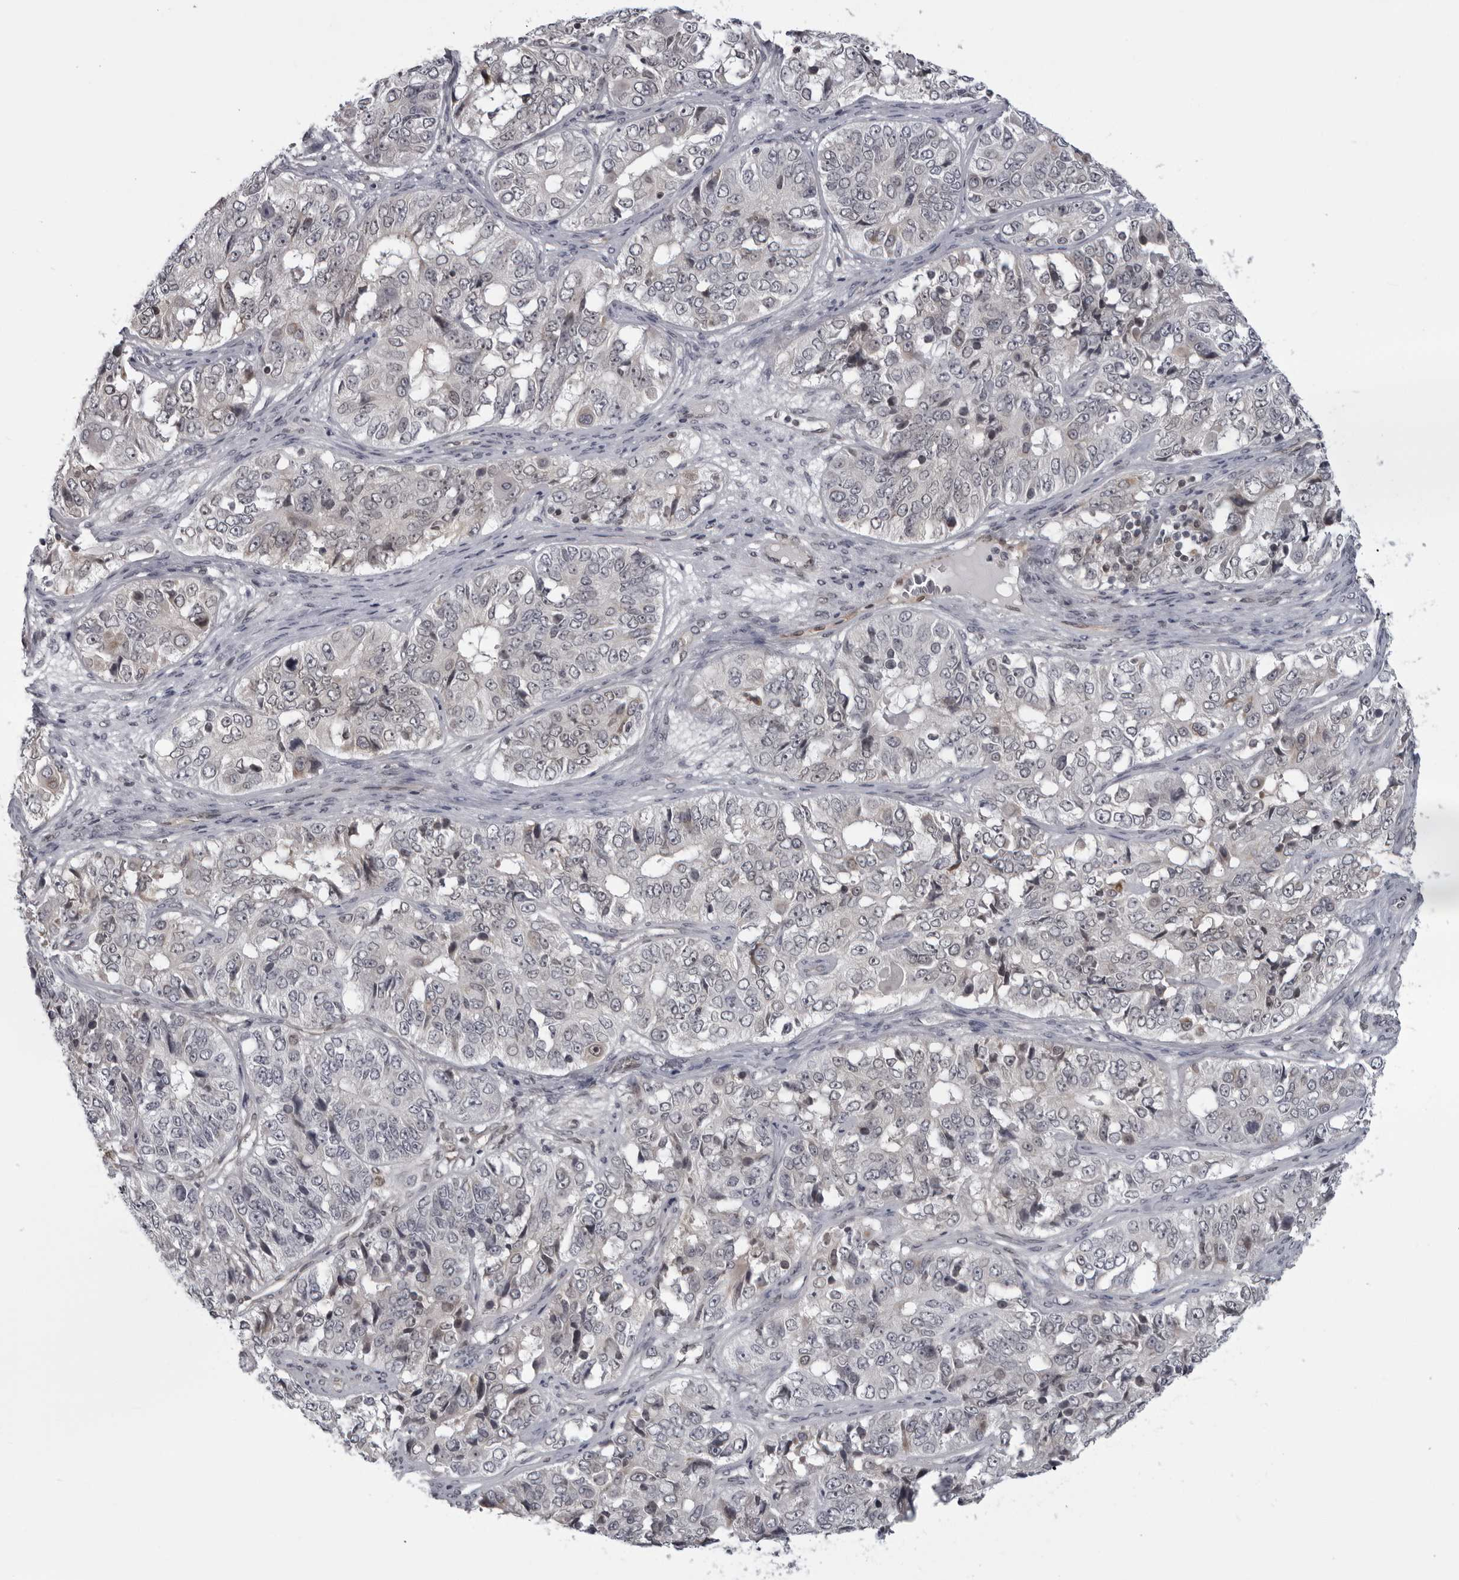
{"staining": {"intensity": "weak", "quantity": "<25%", "location": "nuclear"}, "tissue": "ovarian cancer", "cell_type": "Tumor cells", "image_type": "cancer", "snomed": [{"axis": "morphology", "description": "Carcinoma, endometroid"}, {"axis": "topography", "description": "Ovary"}], "caption": "The photomicrograph exhibits no staining of tumor cells in ovarian cancer (endometroid carcinoma).", "gene": "MAPK12", "patient": {"sex": "female", "age": 51}}